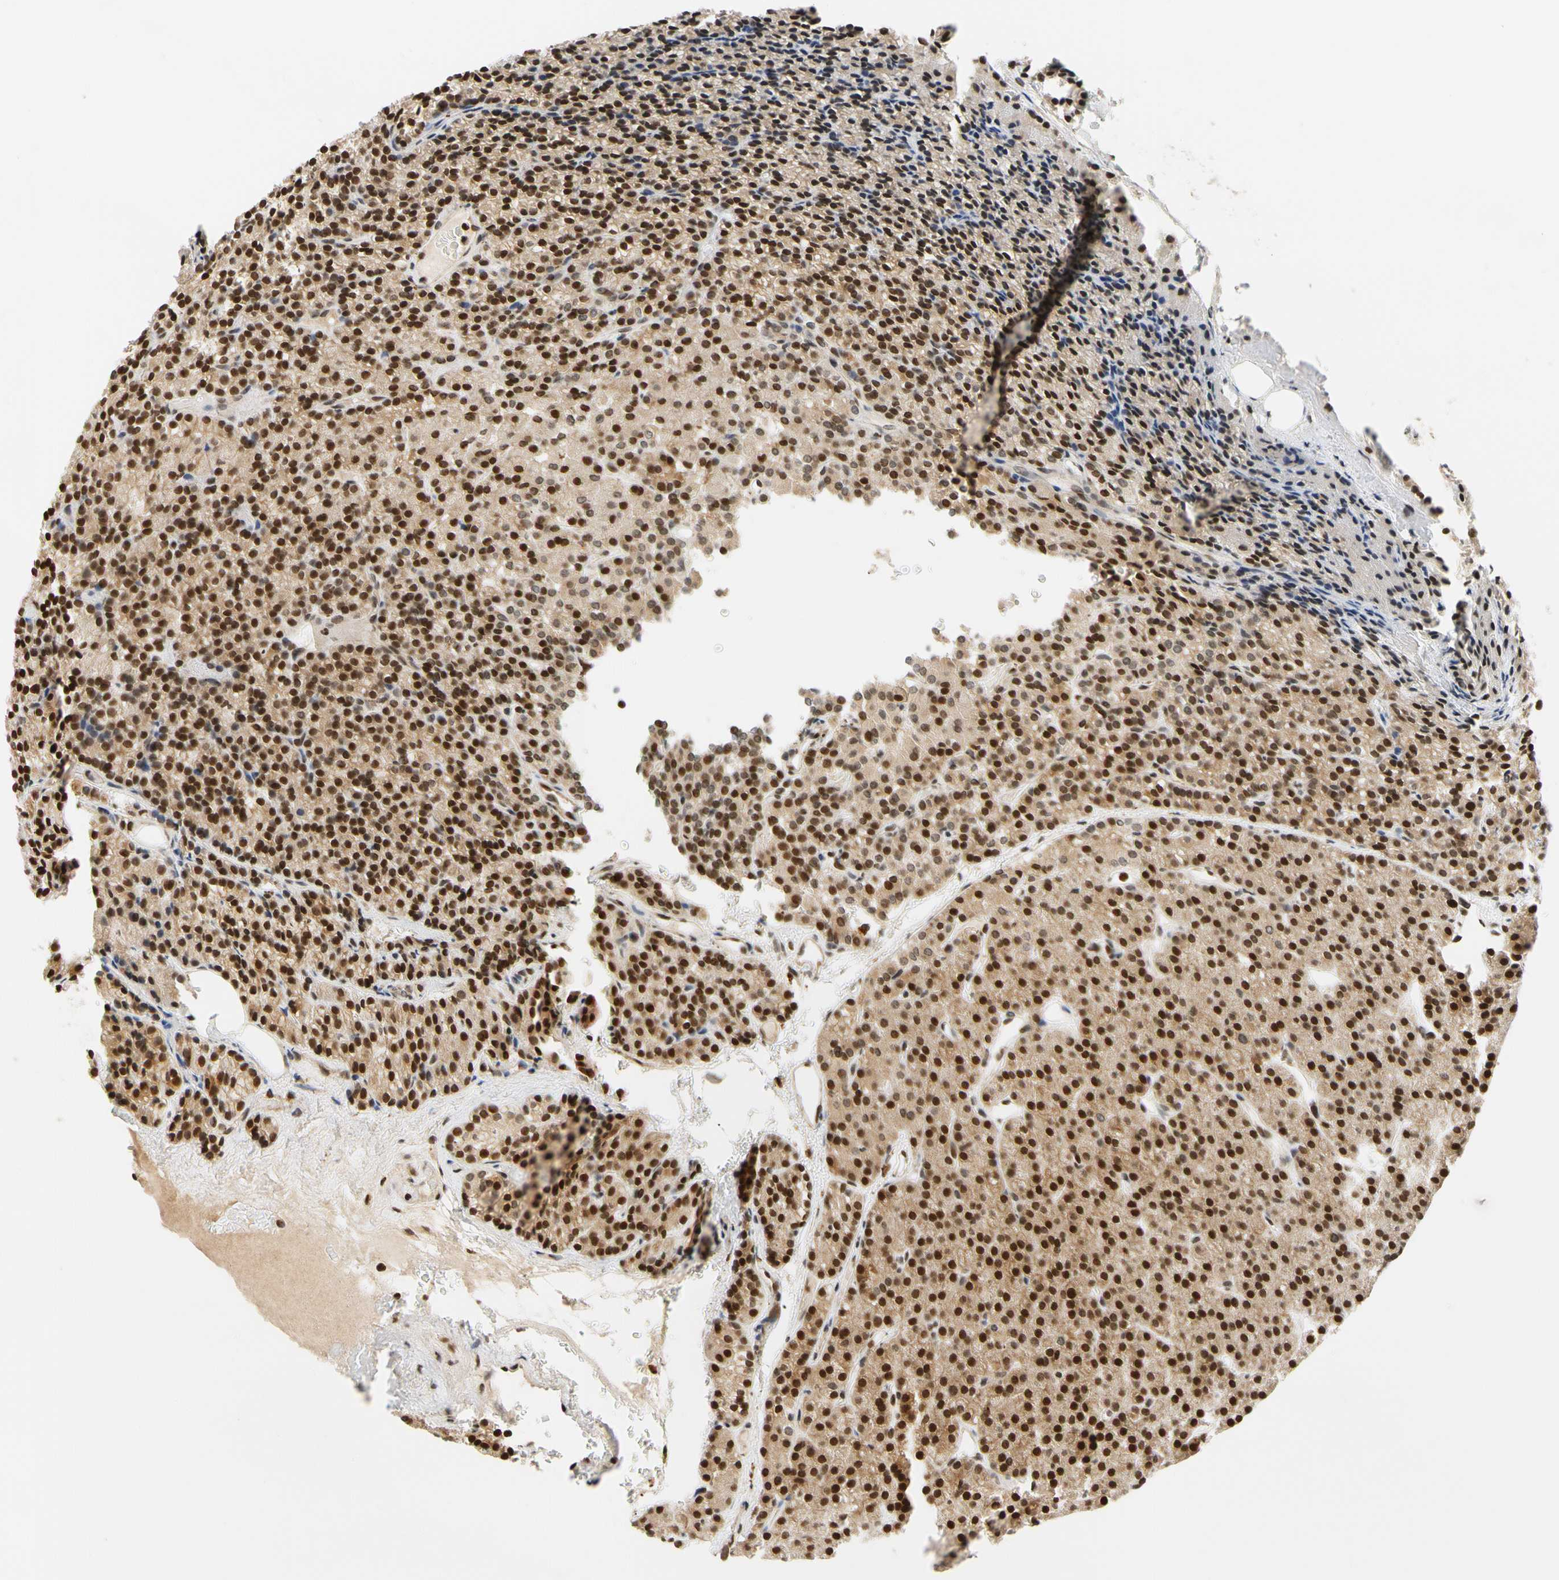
{"staining": {"intensity": "moderate", "quantity": ">75%", "location": "cytoplasmic/membranous,nuclear"}, "tissue": "parathyroid gland", "cell_type": "Glandular cells", "image_type": "normal", "snomed": [{"axis": "morphology", "description": "Normal tissue, NOS"}, {"axis": "morphology", "description": "Hyperplasia, NOS"}, {"axis": "topography", "description": "Parathyroid gland"}], "caption": "A photomicrograph of parathyroid gland stained for a protein shows moderate cytoplasmic/membranous,nuclear brown staining in glandular cells.", "gene": "CDK7", "patient": {"sex": "male", "age": 44}}